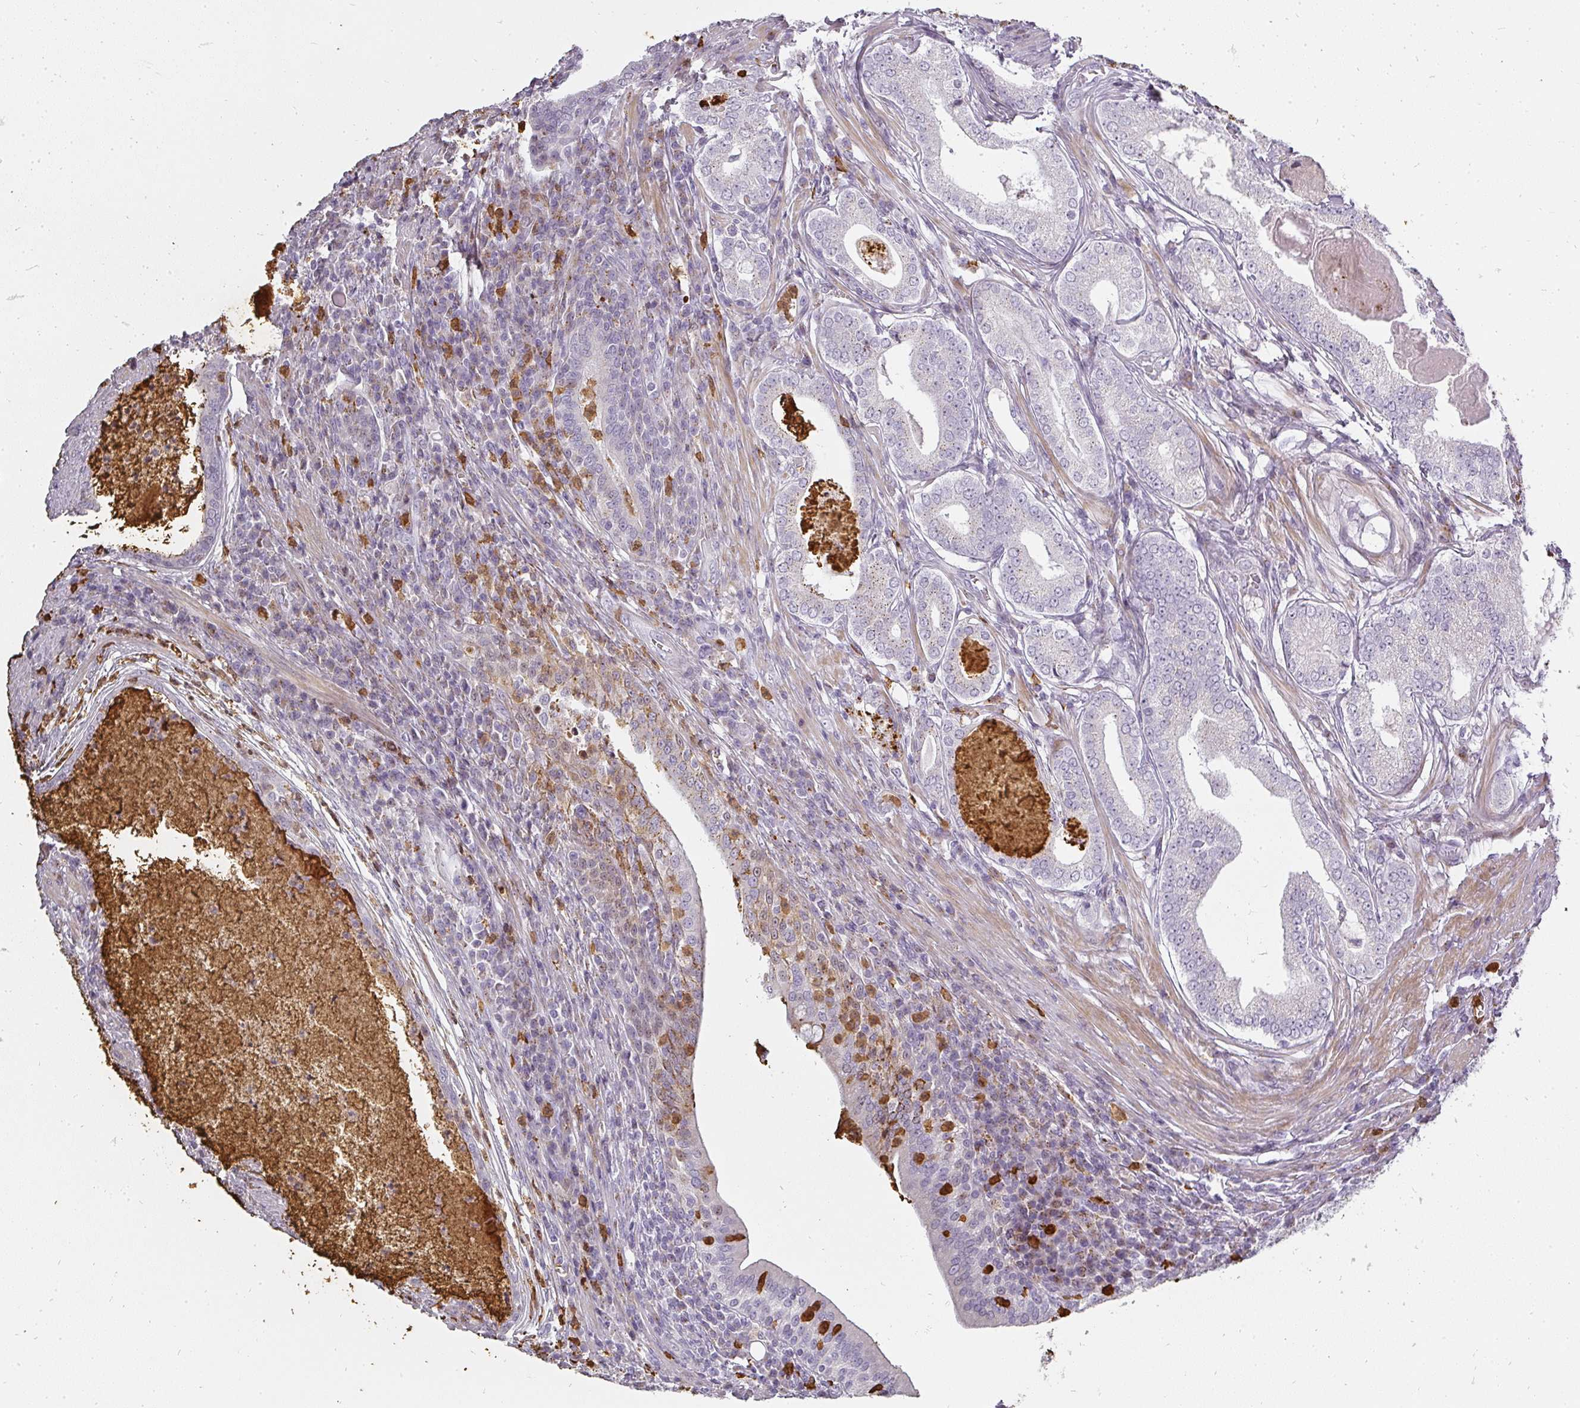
{"staining": {"intensity": "negative", "quantity": "none", "location": "none"}, "tissue": "prostate cancer", "cell_type": "Tumor cells", "image_type": "cancer", "snomed": [{"axis": "morphology", "description": "Adenocarcinoma, Low grade"}, {"axis": "topography", "description": "Prostate"}], "caption": "High magnification brightfield microscopy of prostate cancer stained with DAB (3,3'-diaminobenzidine) (brown) and counterstained with hematoxylin (blue): tumor cells show no significant expression.", "gene": "BIK", "patient": {"sex": "male", "age": 68}}